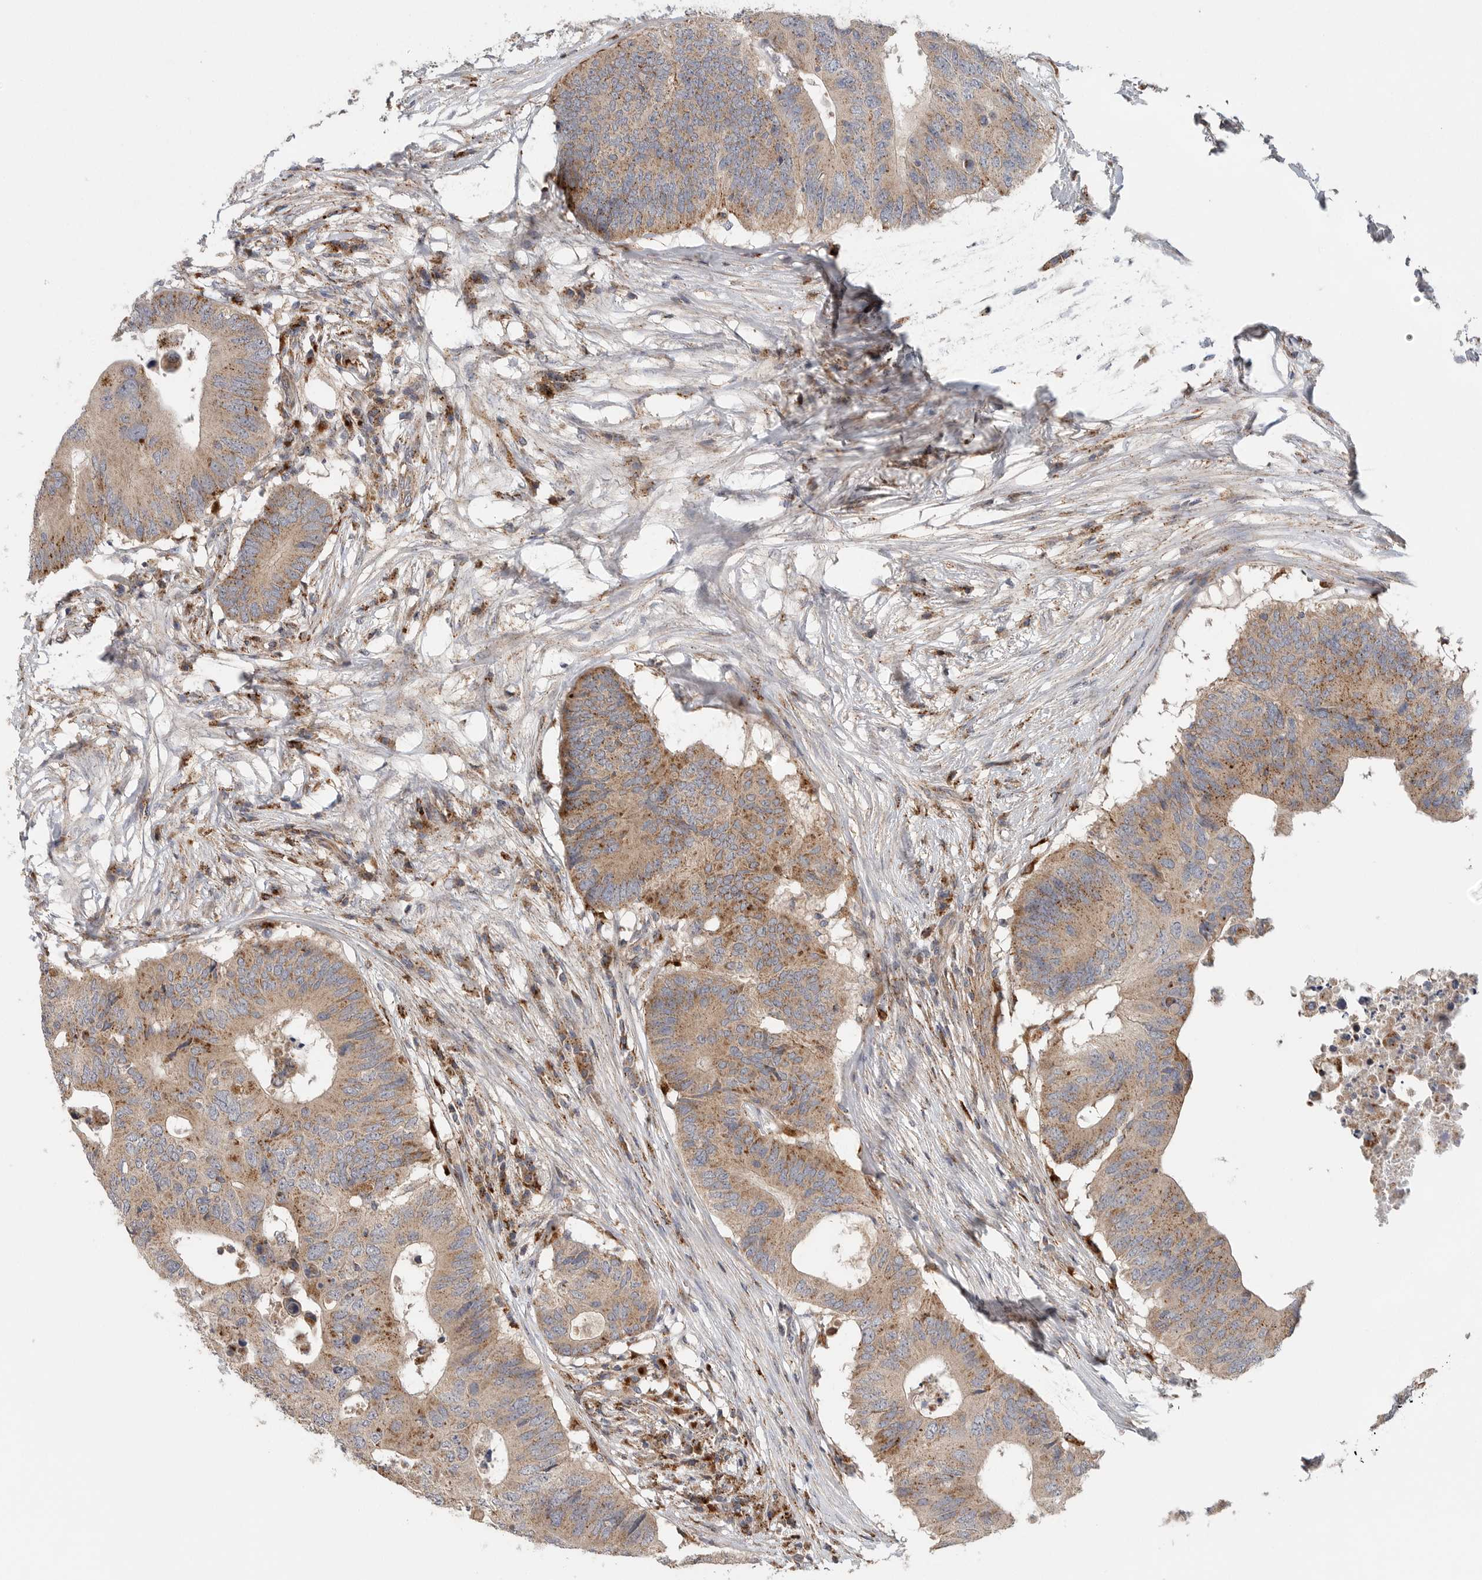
{"staining": {"intensity": "moderate", "quantity": ">75%", "location": "cytoplasmic/membranous"}, "tissue": "colorectal cancer", "cell_type": "Tumor cells", "image_type": "cancer", "snomed": [{"axis": "morphology", "description": "Adenocarcinoma, NOS"}, {"axis": "topography", "description": "Colon"}], "caption": "Tumor cells show medium levels of moderate cytoplasmic/membranous positivity in about >75% of cells in colorectal adenocarcinoma. (Brightfield microscopy of DAB IHC at high magnification).", "gene": "GALNS", "patient": {"sex": "male", "age": 71}}